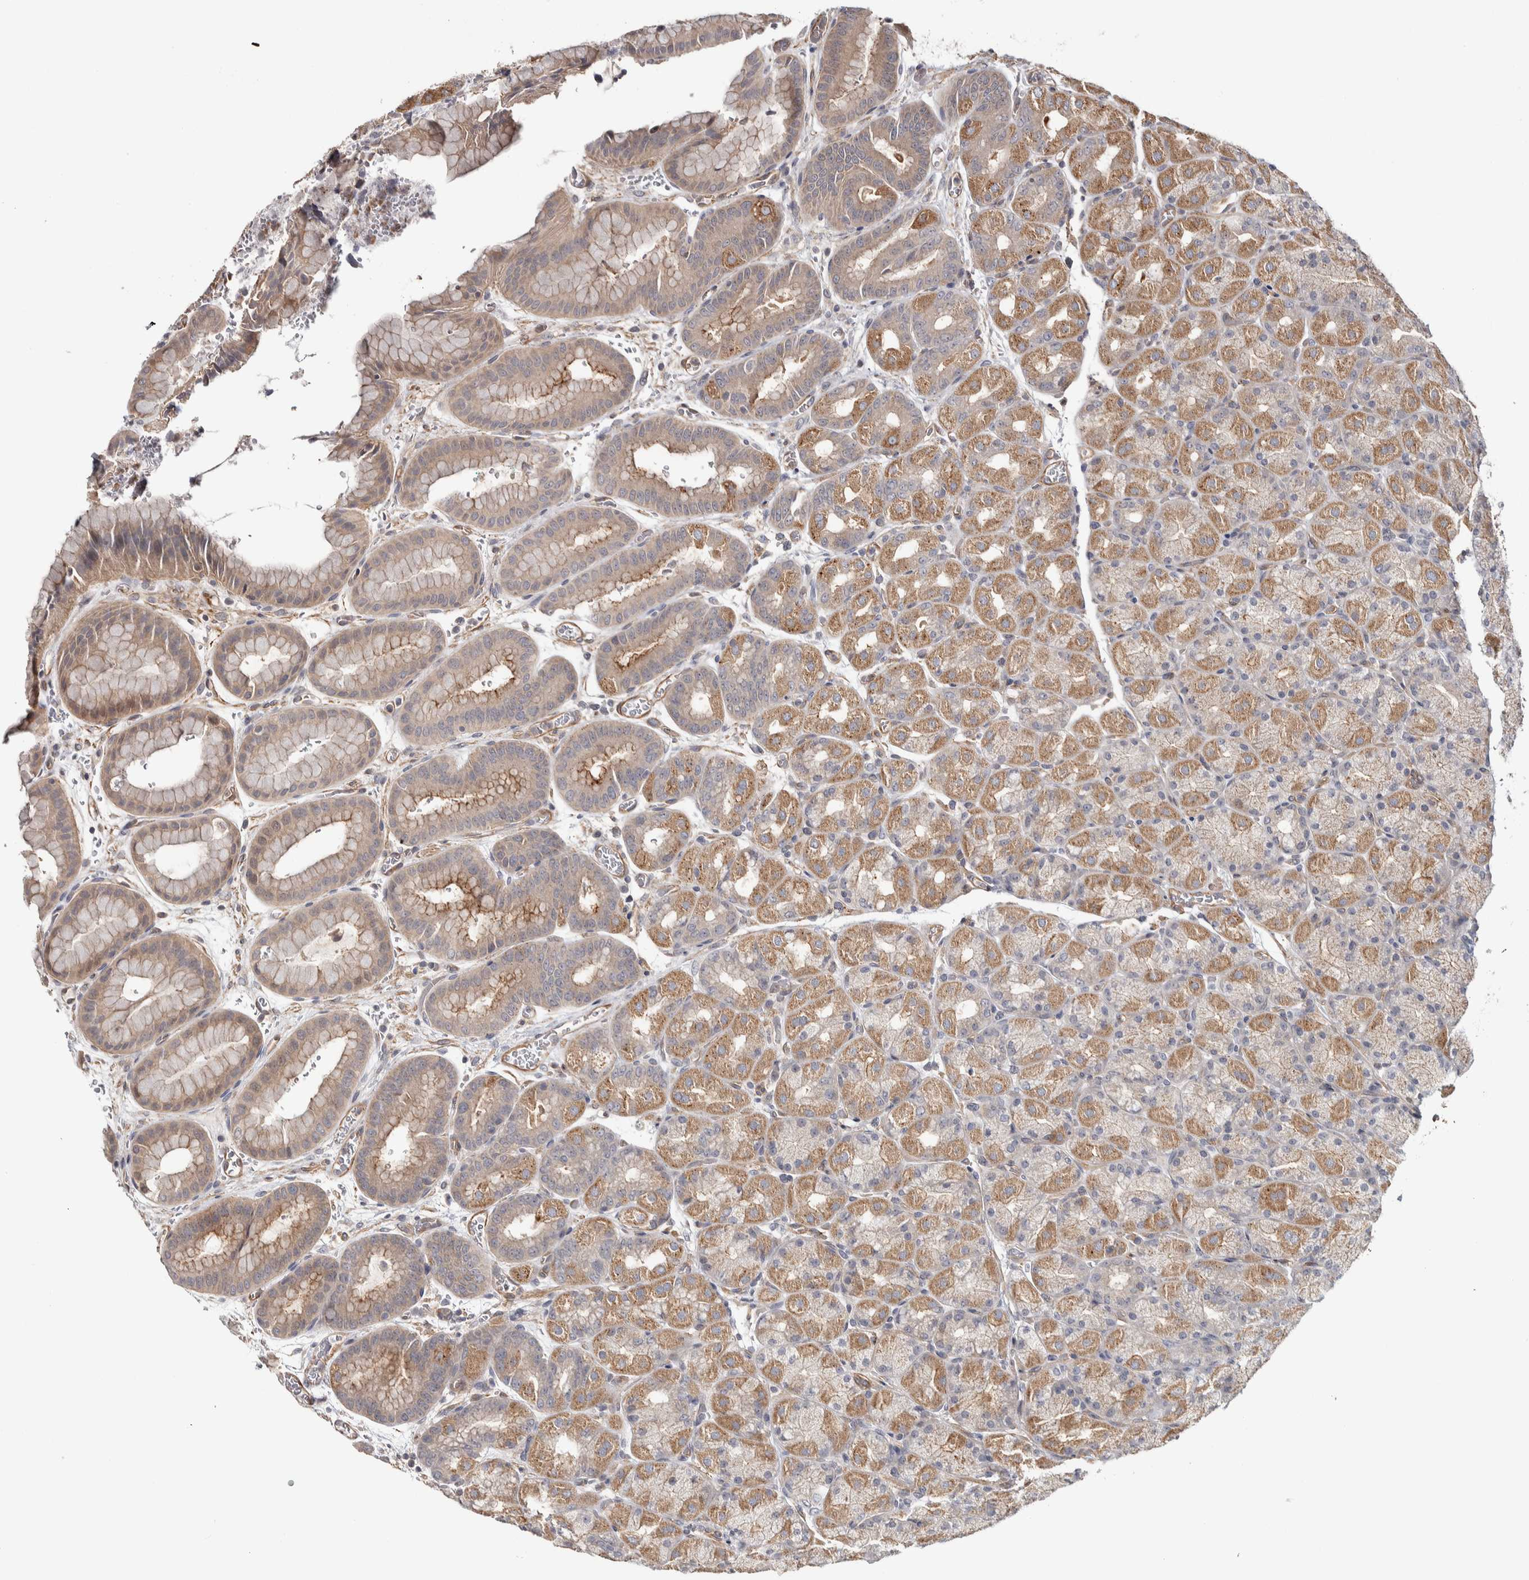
{"staining": {"intensity": "moderate", "quantity": "25%-75%", "location": "cytoplasmic/membranous"}, "tissue": "stomach", "cell_type": "Glandular cells", "image_type": "normal", "snomed": [{"axis": "morphology", "description": "Normal tissue, NOS"}, {"axis": "morphology", "description": "Carcinoid, malignant, NOS"}, {"axis": "topography", "description": "Stomach, upper"}], "caption": "Stomach stained with a brown dye displays moderate cytoplasmic/membranous positive expression in approximately 25%-75% of glandular cells.", "gene": "CHMP4C", "patient": {"sex": "male", "age": 39}}